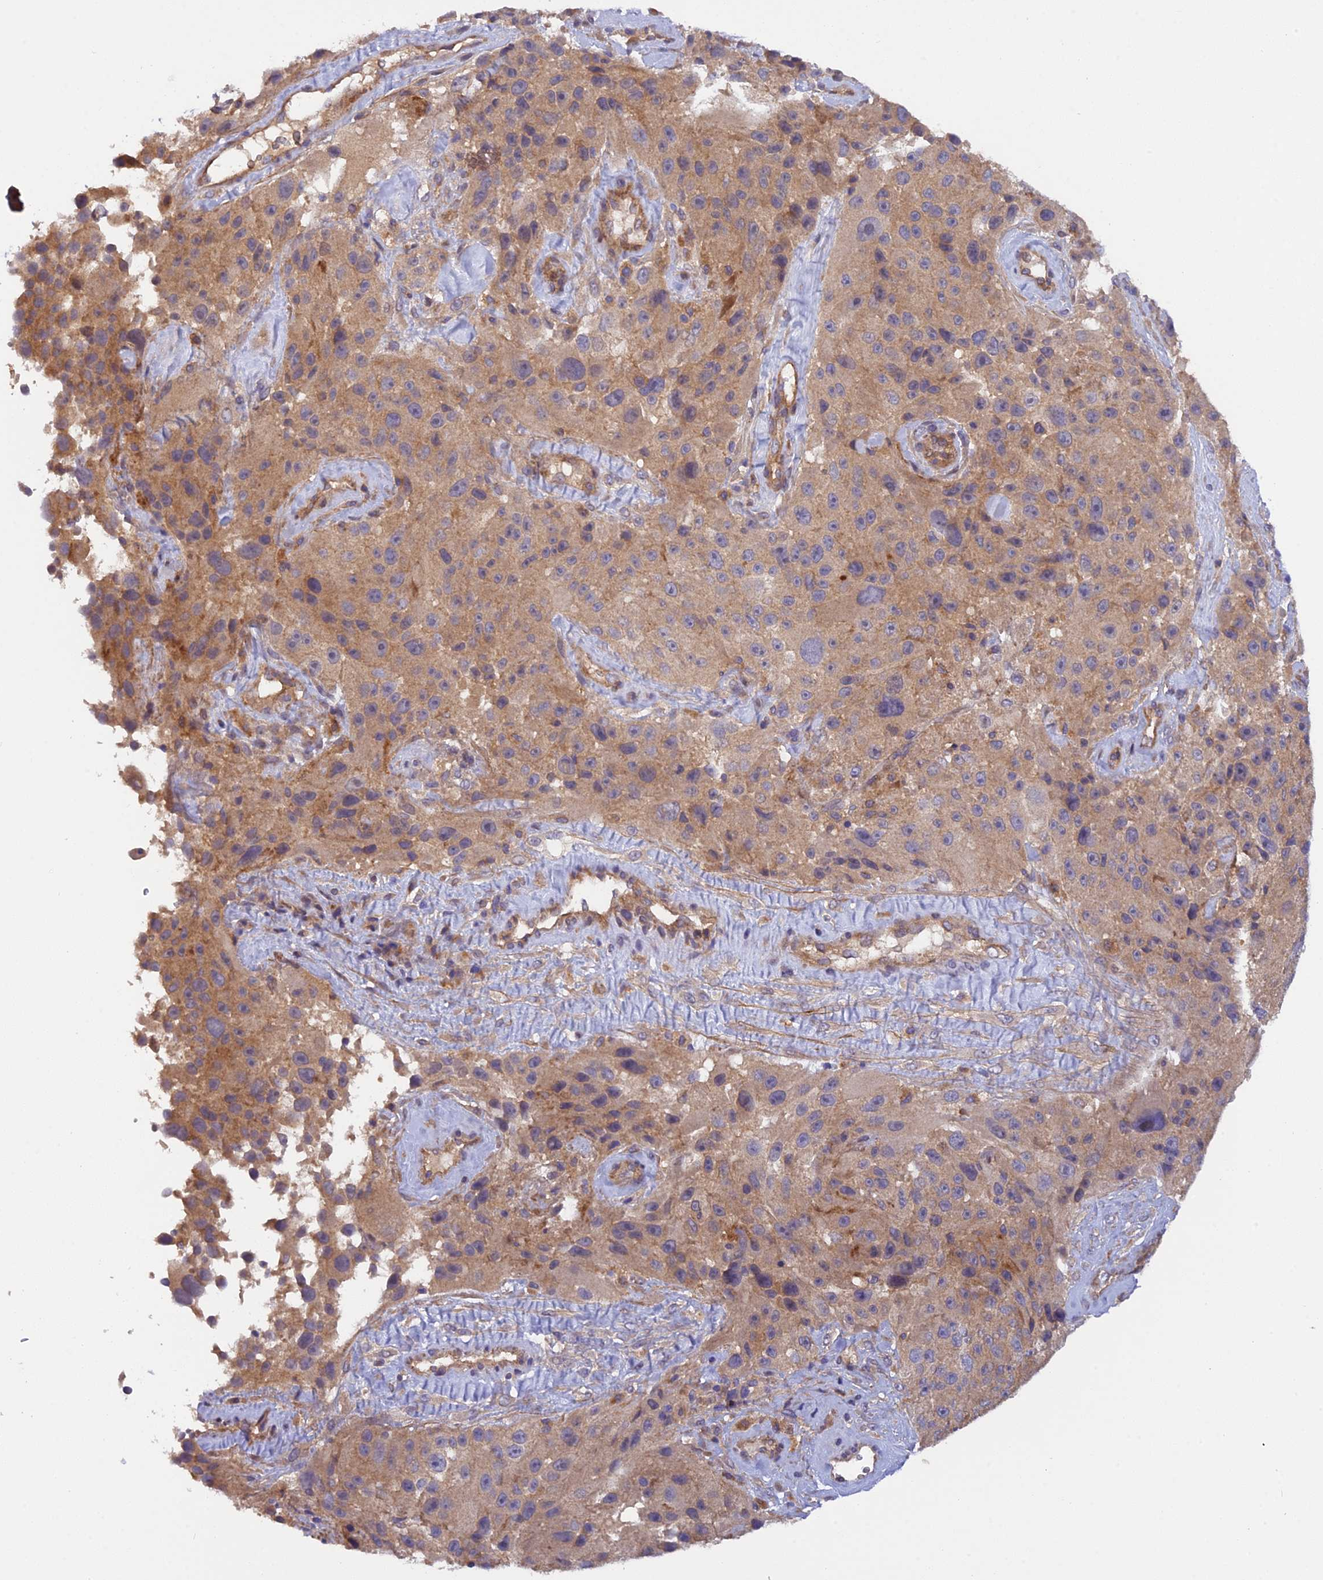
{"staining": {"intensity": "moderate", "quantity": ">75%", "location": "cytoplasmic/membranous"}, "tissue": "melanoma", "cell_type": "Tumor cells", "image_type": "cancer", "snomed": [{"axis": "morphology", "description": "Malignant melanoma, Metastatic site"}, {"axis": "topography", "description": "Lymph node"}], "caption": "High-power microscopy captured an immunohistochemistry (IHC) micrograph of melanoma, revealing moderate cytoplasmic/membranous staining in about >75% of tumor cells.", "gene": "ADAMTS15", "patient": {"sex": "male", "age": 62}}